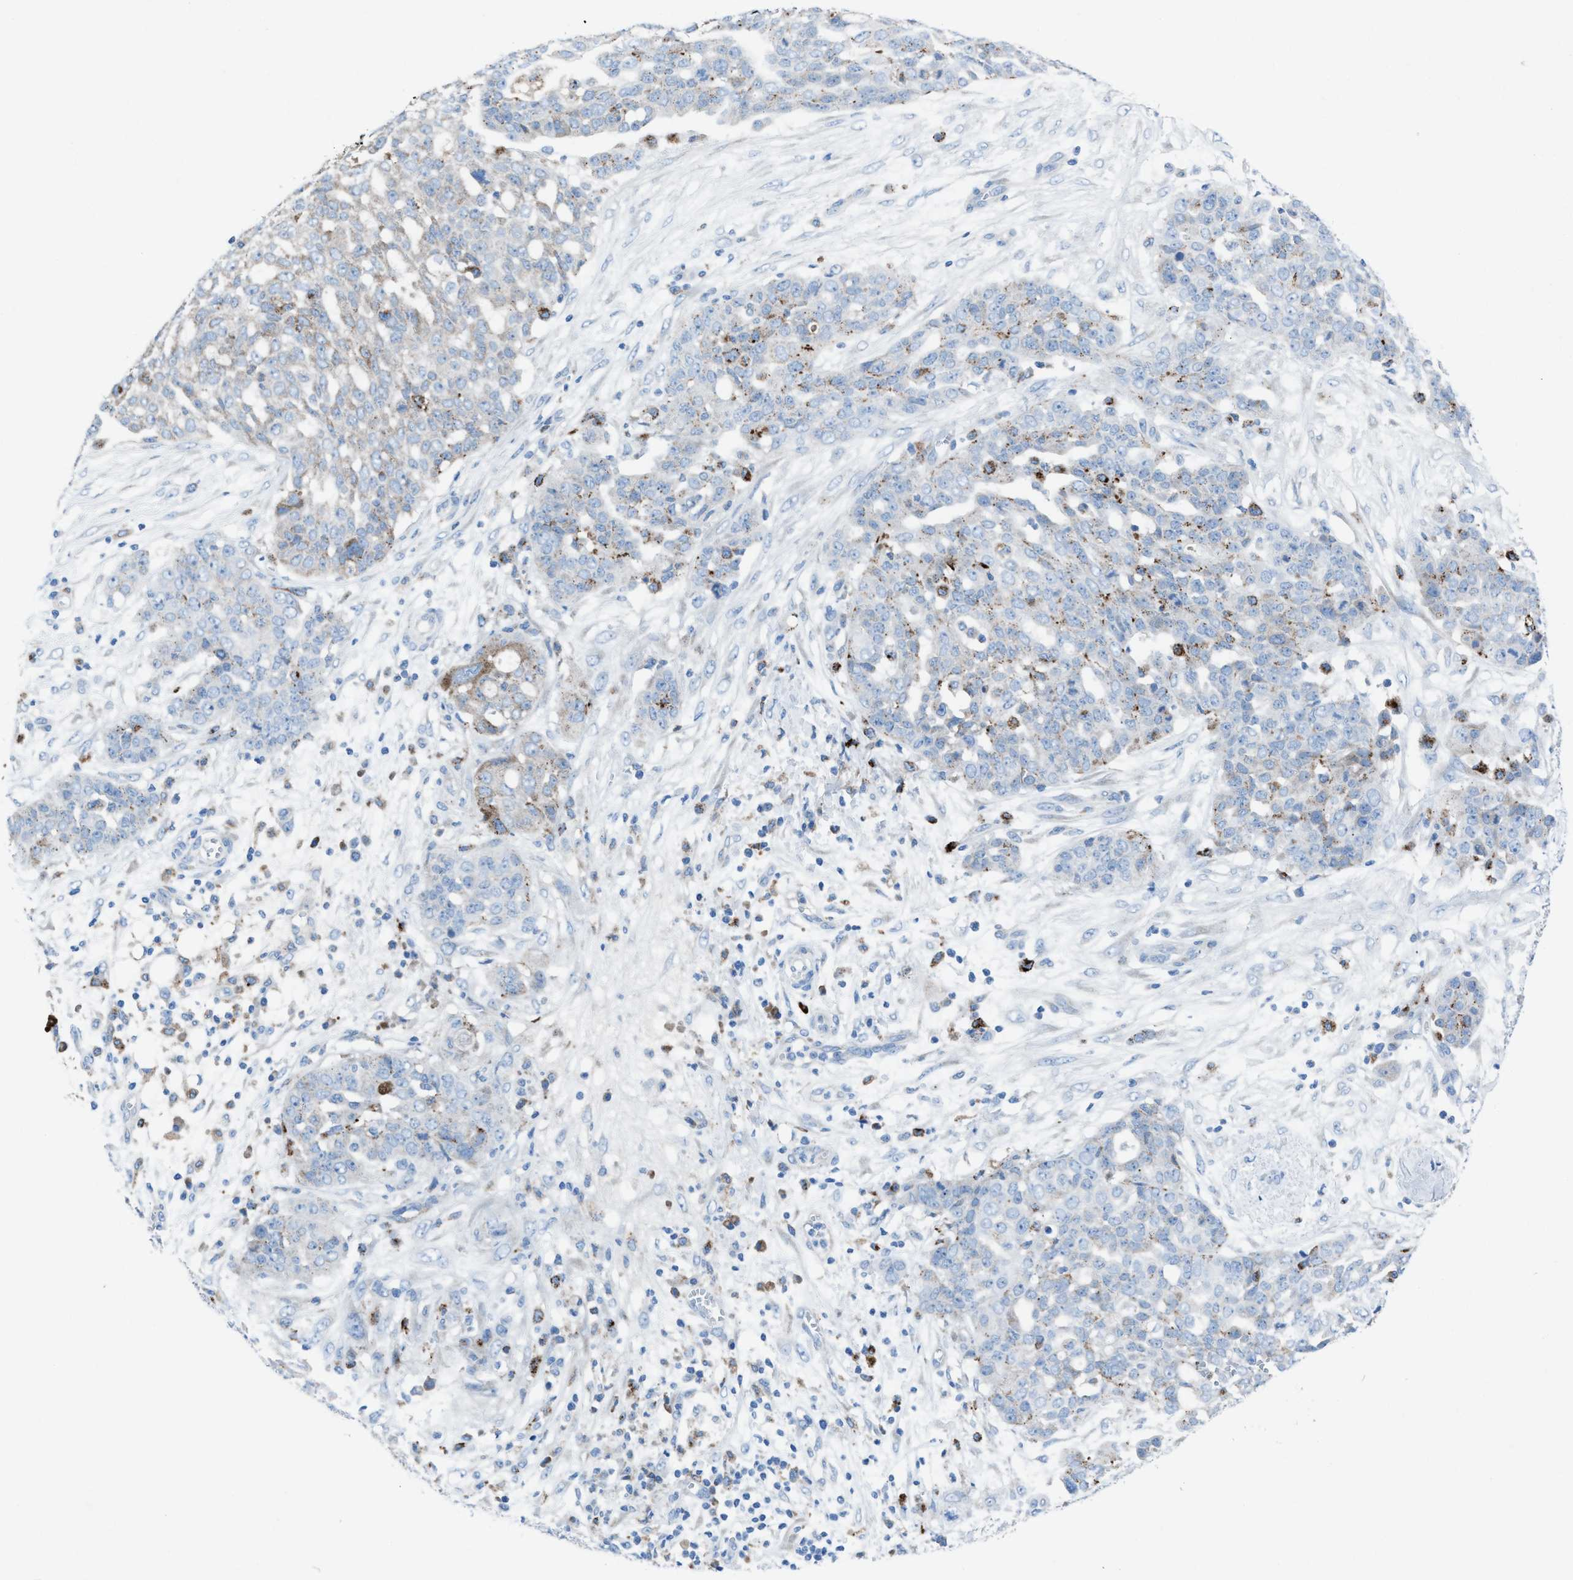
{"staining": {"intensity": "weak", "quantity": "<25%", "location": "cytoplasmic/membranous"}, "tissue": "ovarian cancer", "cell_type": "Tumor cells", "image_type": "cancer", "snomed": [{"axis": "morphology", "description": "Cystadenocarcinoma, serous, NOS"}, {"axis": "topography", "description": "Soft tissue"}, {"axis": "topography", "description": "Ovary"}], "caption": "Immunohistochemistry (IHC) photomicrograph of neoplastic tissue: ovarian cancer stained with DAB (3,3'-diaminobenzidine) displays no significant protein expression in tumor cells.", "gene": "CD1B", "patient": {"sex": "female", "age": 57}}